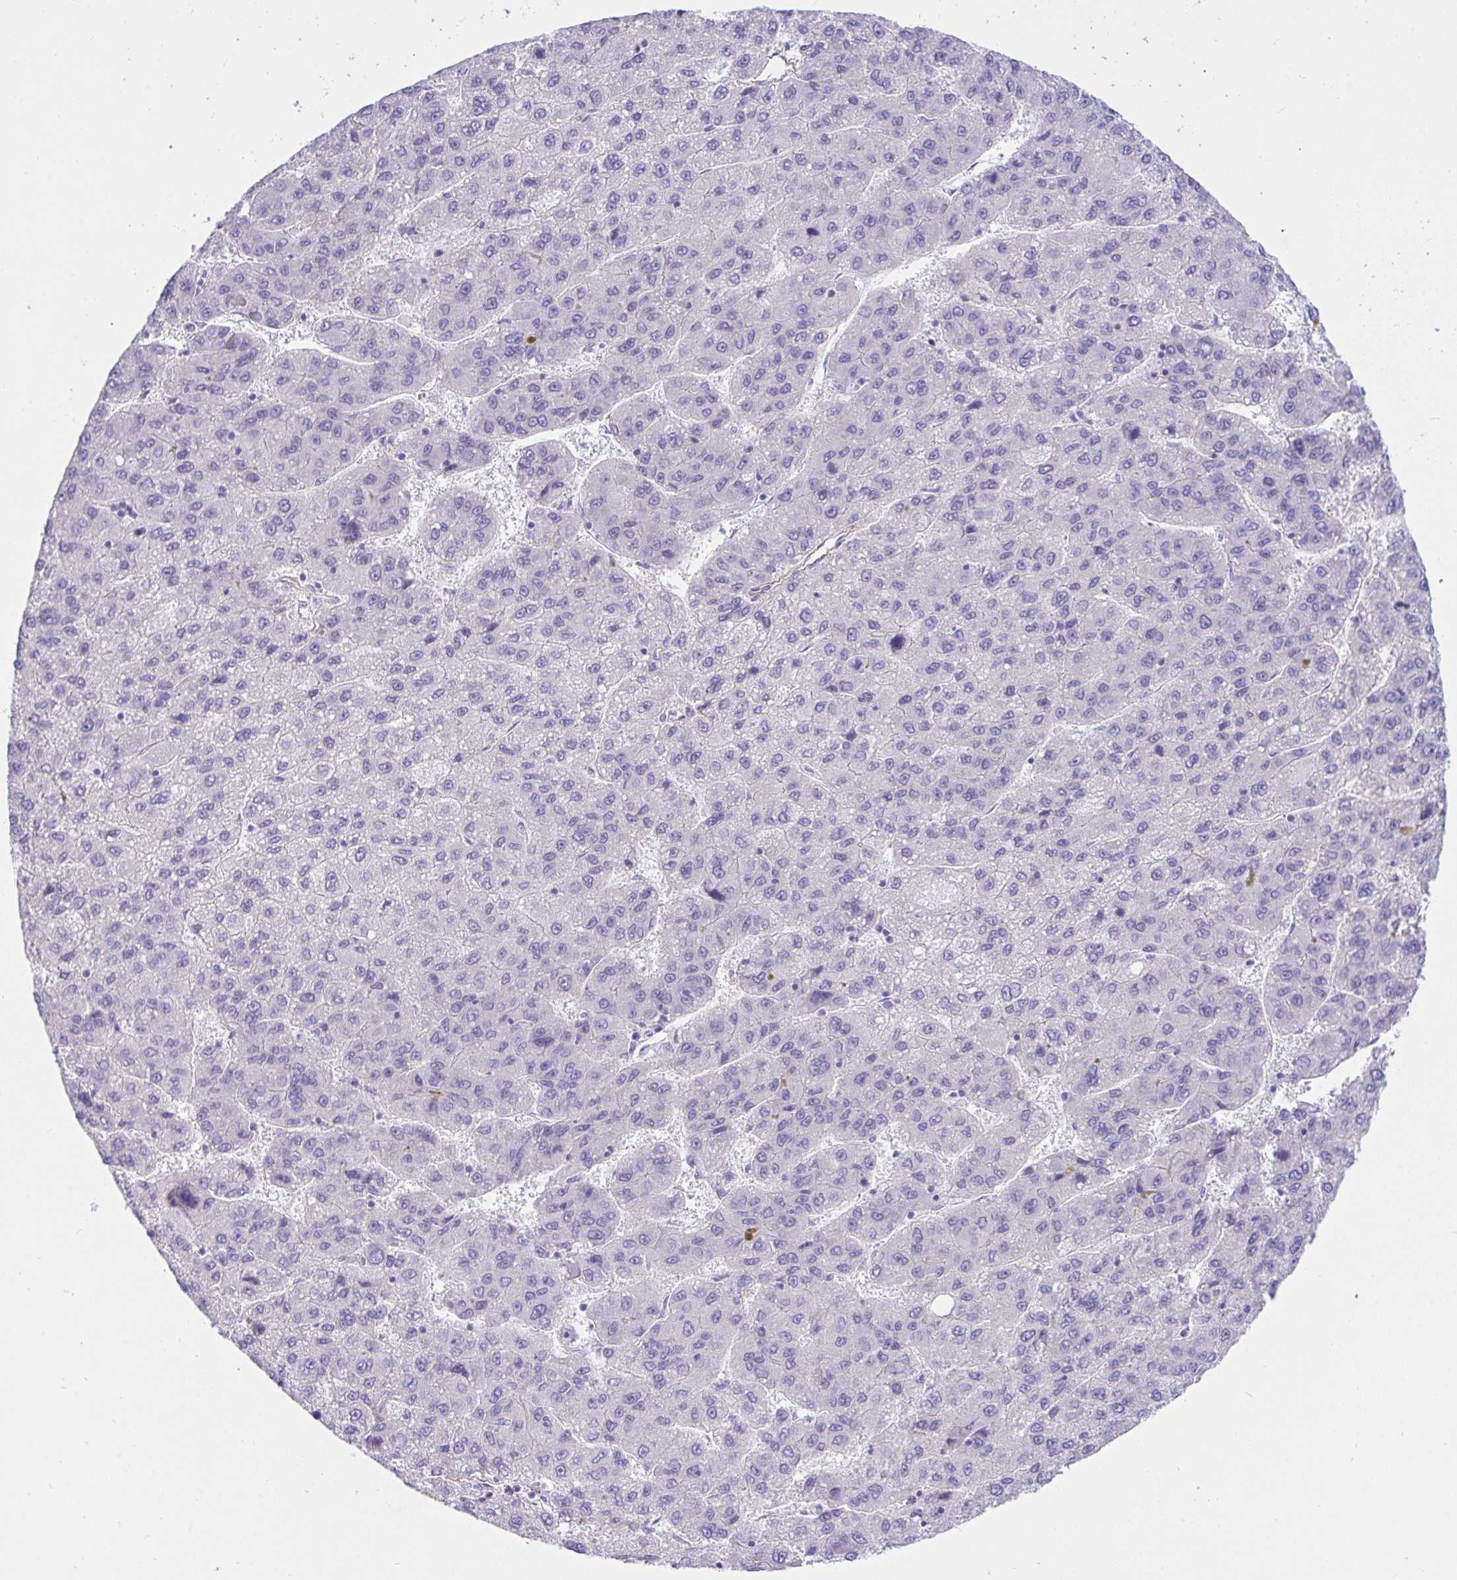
{"staining": {"intensity": "negative", "quantity": "none", "location": "none"}, "tissue": "liver cancer", "cell_type": "Tumor cells", "image_type": "cancer", "snomed": [{"axis": "morphology", "description": "Carcinoma, Hepatocellular, NOS"}, {"axis": "topography", "description": "Liver"}], "caption": "IHC histopathology image of human liver cancer stained for a protein (brown), which reveals no positivity in tumor cells.", "gene": "TLN2", "patient": {"sex": "female", "age": 82}}